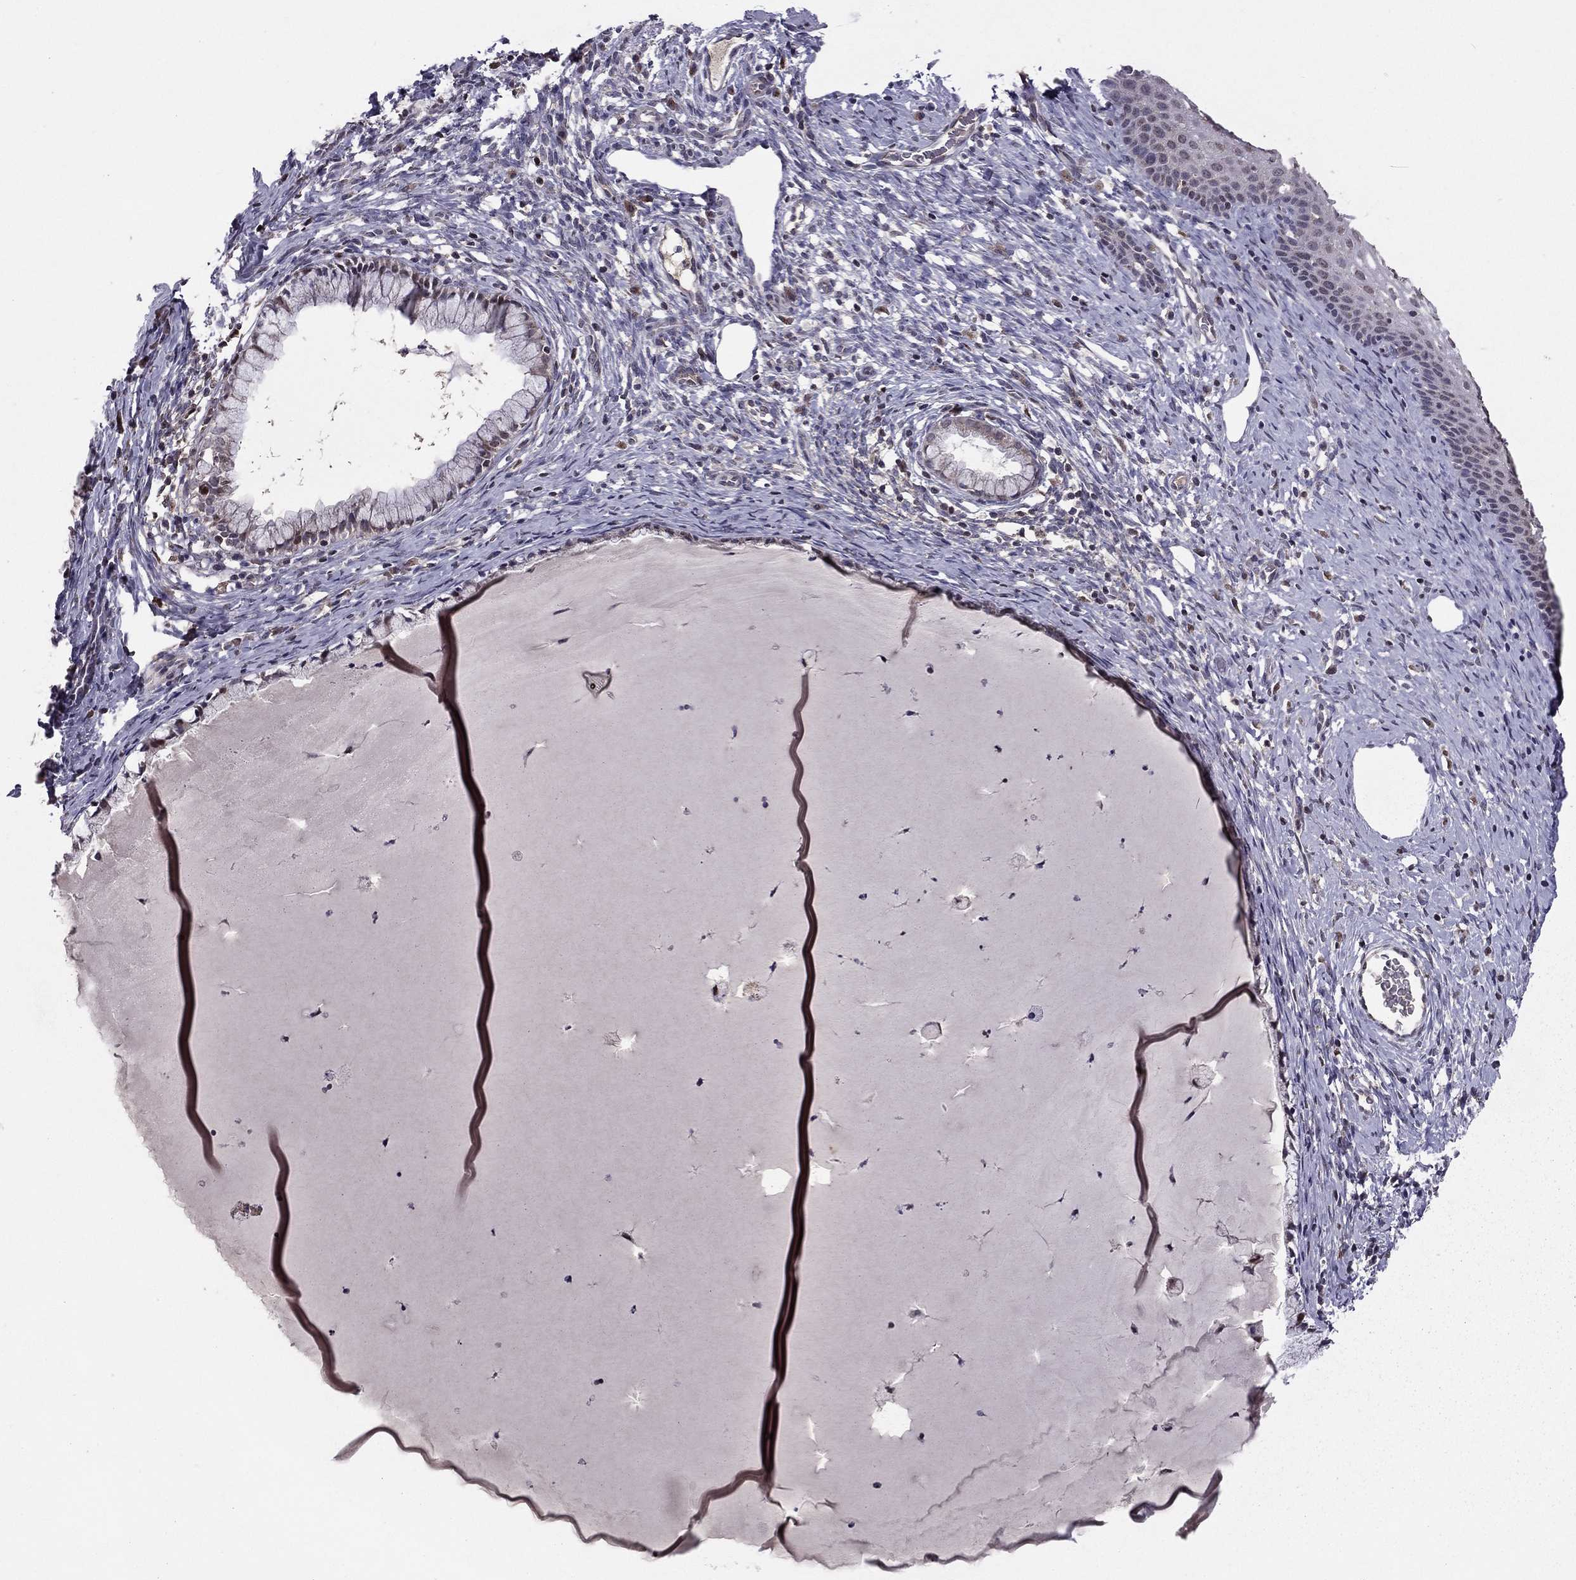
{"staining": {"intensity": "negative", "quantity": "none", "location": "none"}, "tissue": "cervix", "cell_type": "Glandular cells", "image_type": "normal", "snomed": [{"axis": "morphology", "description": "Normal tissue, NOS"}, {"axis": "topography", "description": "Cervix"}], "caption": "Immunohistochemistry of unremarkable human cervix displays no expression in glandular cells. (DAB IHC visualized using brightfield microscopy, high magnification).", "gene": "HCN1", "patient": {"sex": "female", "age": 39}}